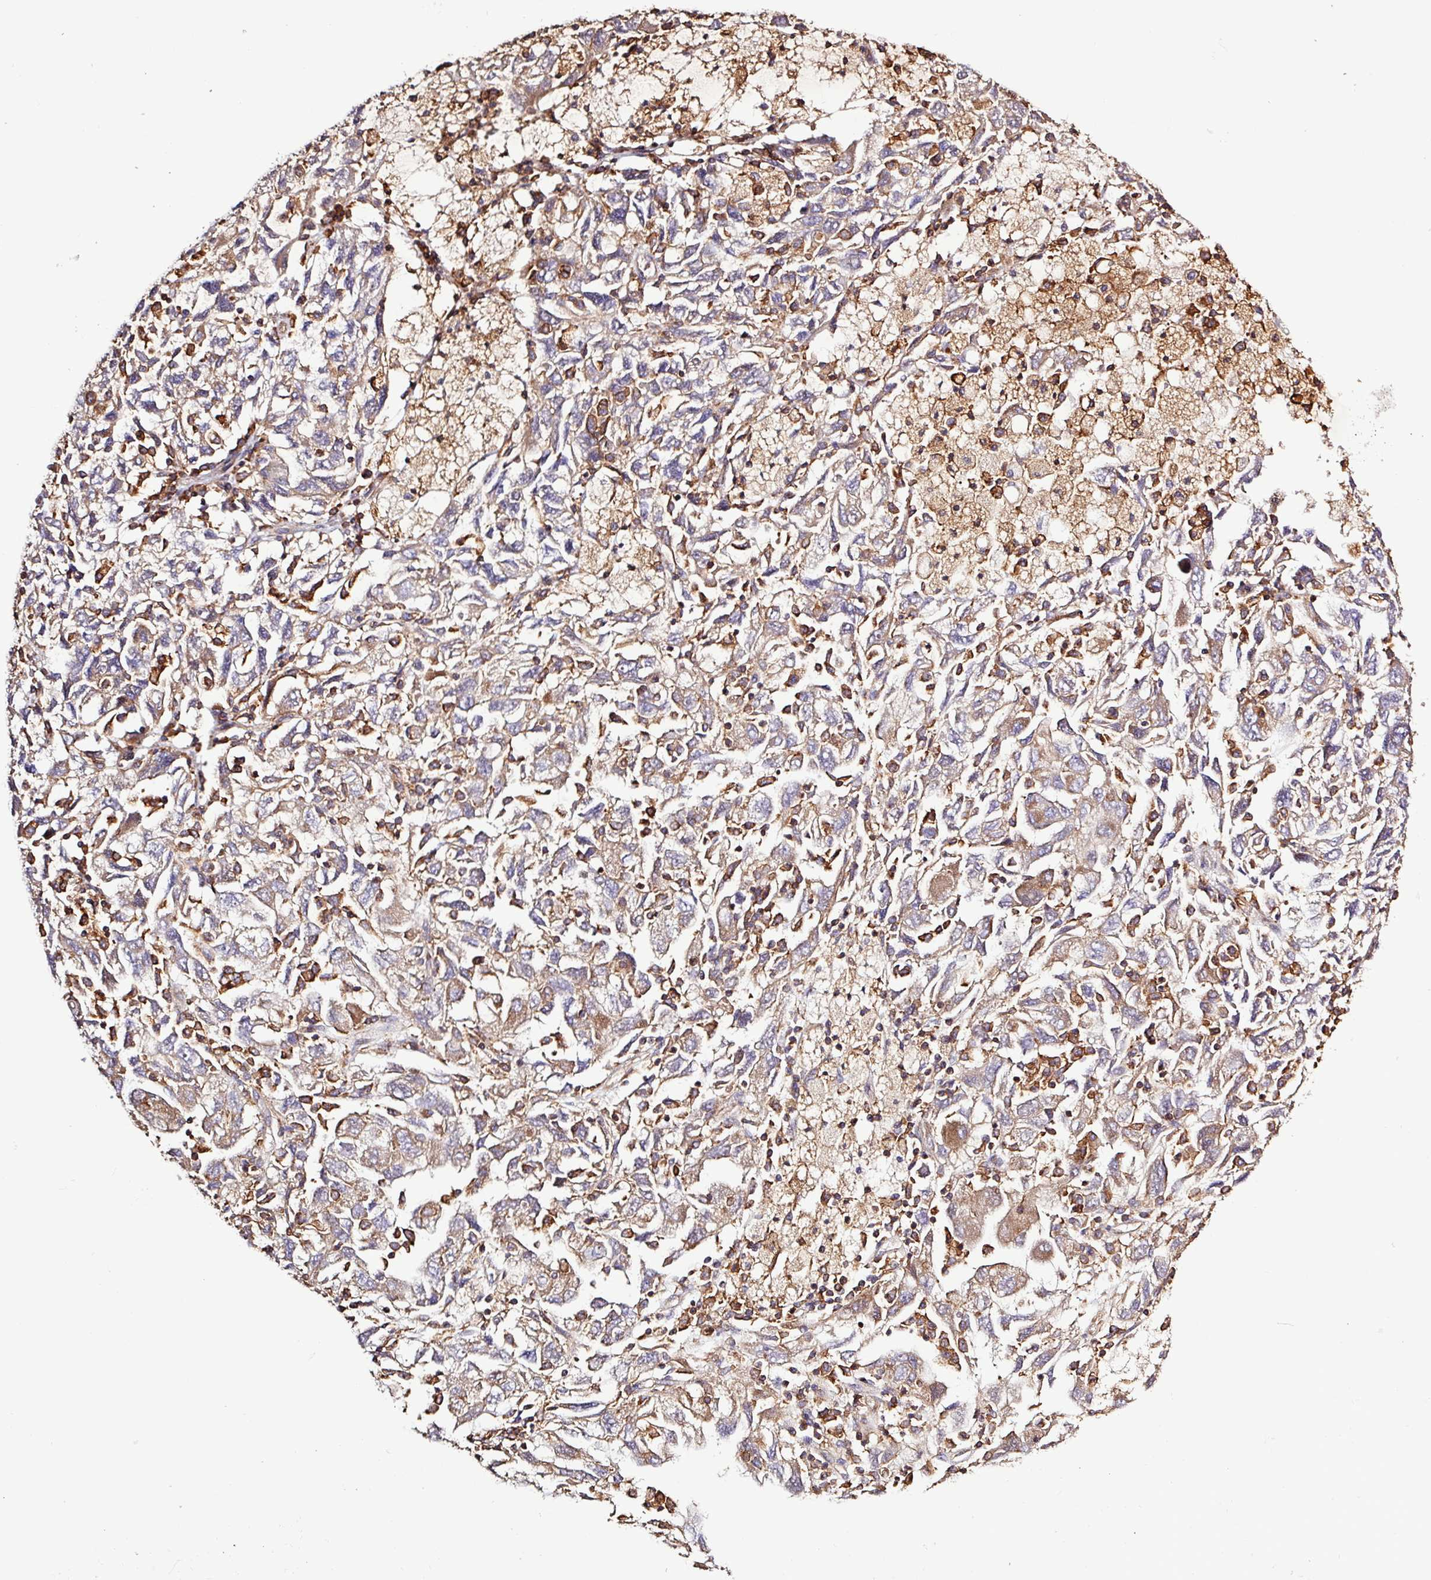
{"staining": {"intensity": "moderate", "quantity": ">75%", "location": "cytoplasmic/membranous"}, "tissue": "ovarian cancer", "cell_type": "Tumor cells", "image_type": "cancer", "snomed": [{"axis": "morphology", "description": "Carcinoma, NOS"}, {"axis": "morphology", "description": "Cystadenocarcinoma, serous, NOS"}, {"axis": "topography", "description": "Ovary"}], "caption": "Brown immunohistochemical staining in human serous cystadenocarcinoma (ovarian) displays moderate cytoplasmic/membranous staining in approximately >75% of tumor cells.", "gene": "ACTR3", "patient": {"sex": "female", "age": 69}}